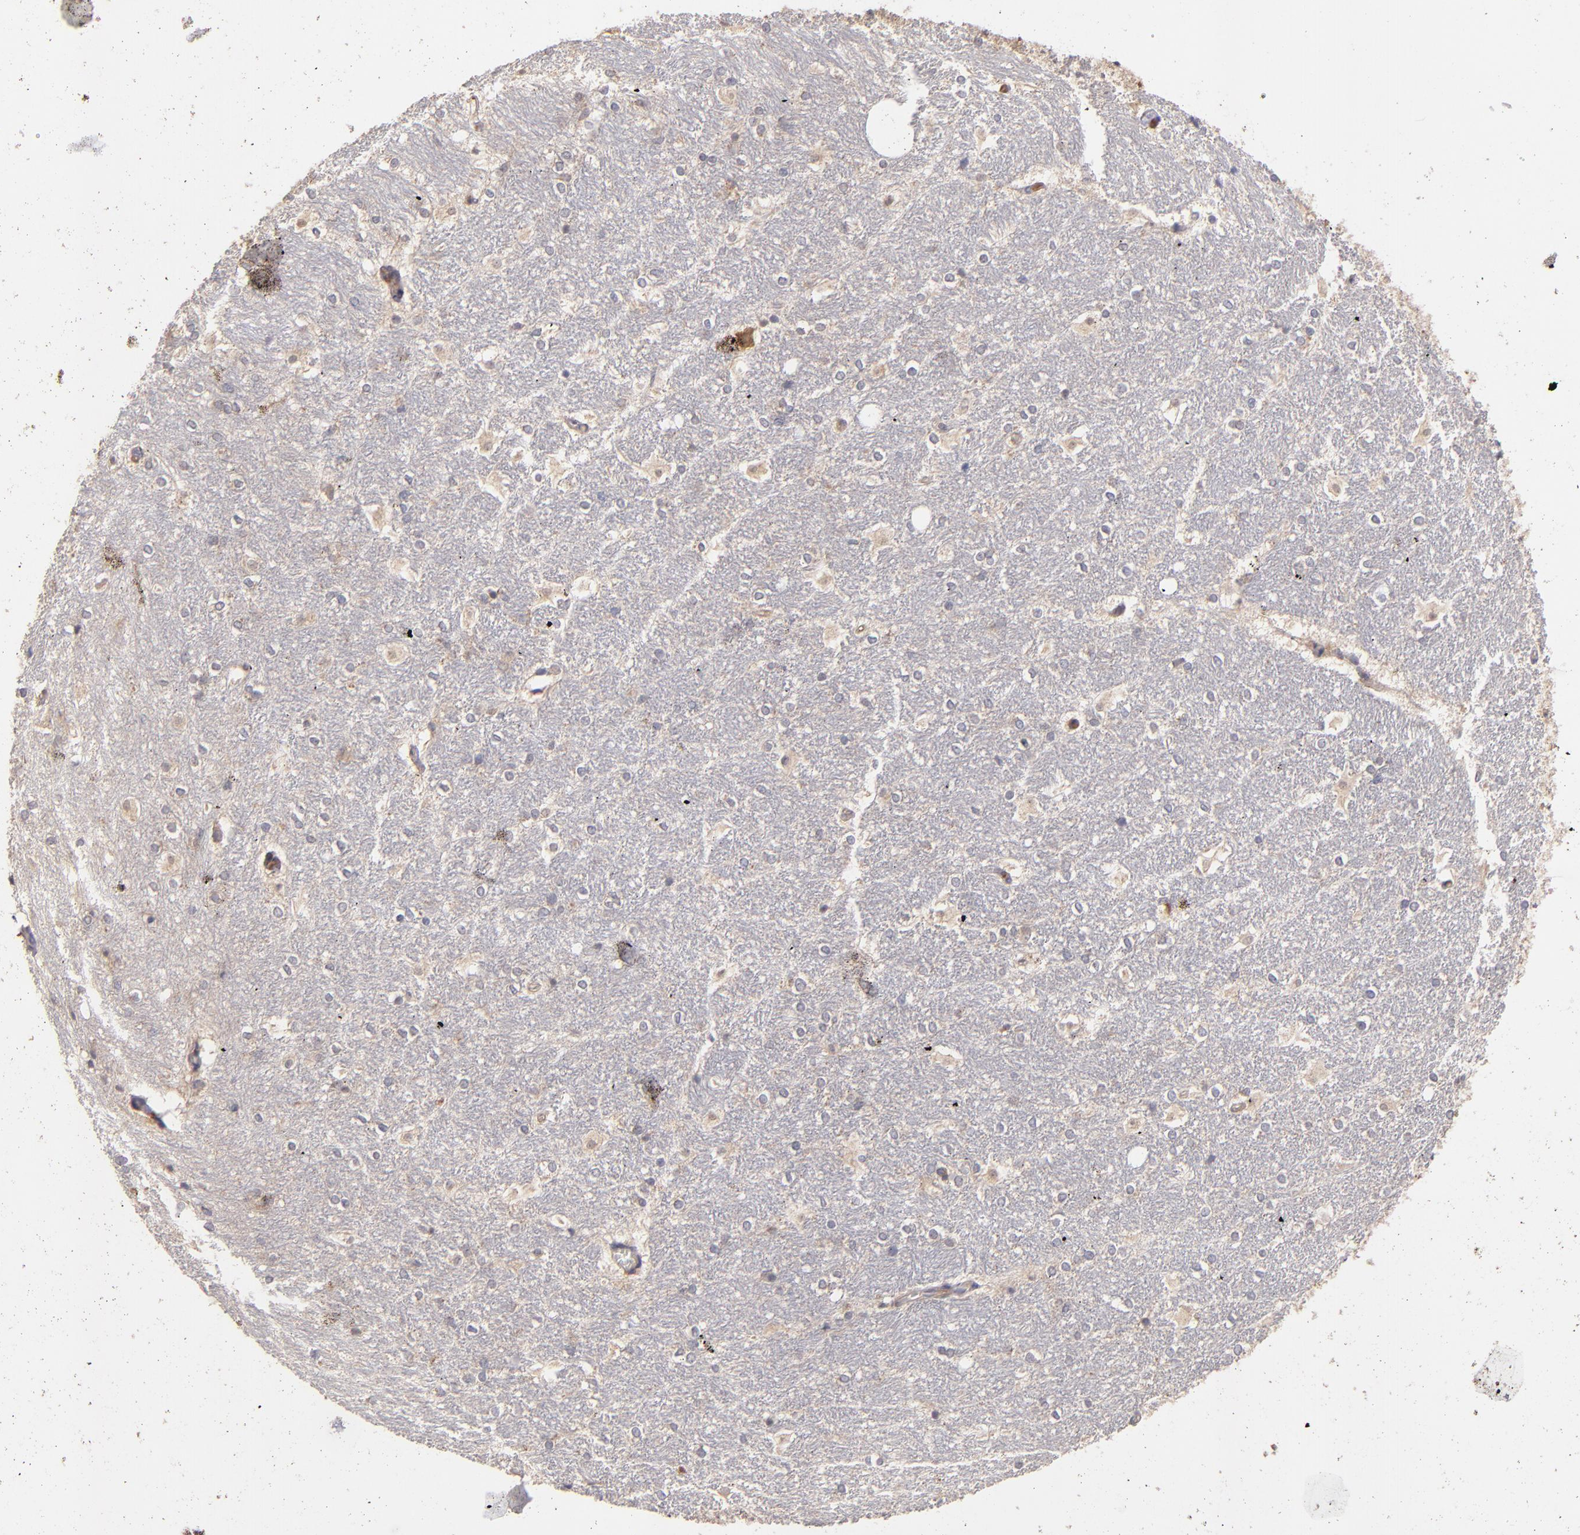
{"staining": {"intensity": "negative", "quantity": "none", "location": "none"}, "tissue": "hippocampus", "cell_type": "Glial cells", "image_type": "normal", "snomed": [{"axis": "morphology", "description": "Normal tissue, NOS"}, {"axis": "topography", "description": "Hippocampus"}], "caption": "DAB (3,3'-diaminobenzidine) immunohistochemical staining of unremarkable hippocampus exhibits no significant expression in glial cells.", "gene": "UPF3B", "patient": {"sex": "female", "age": 19}}